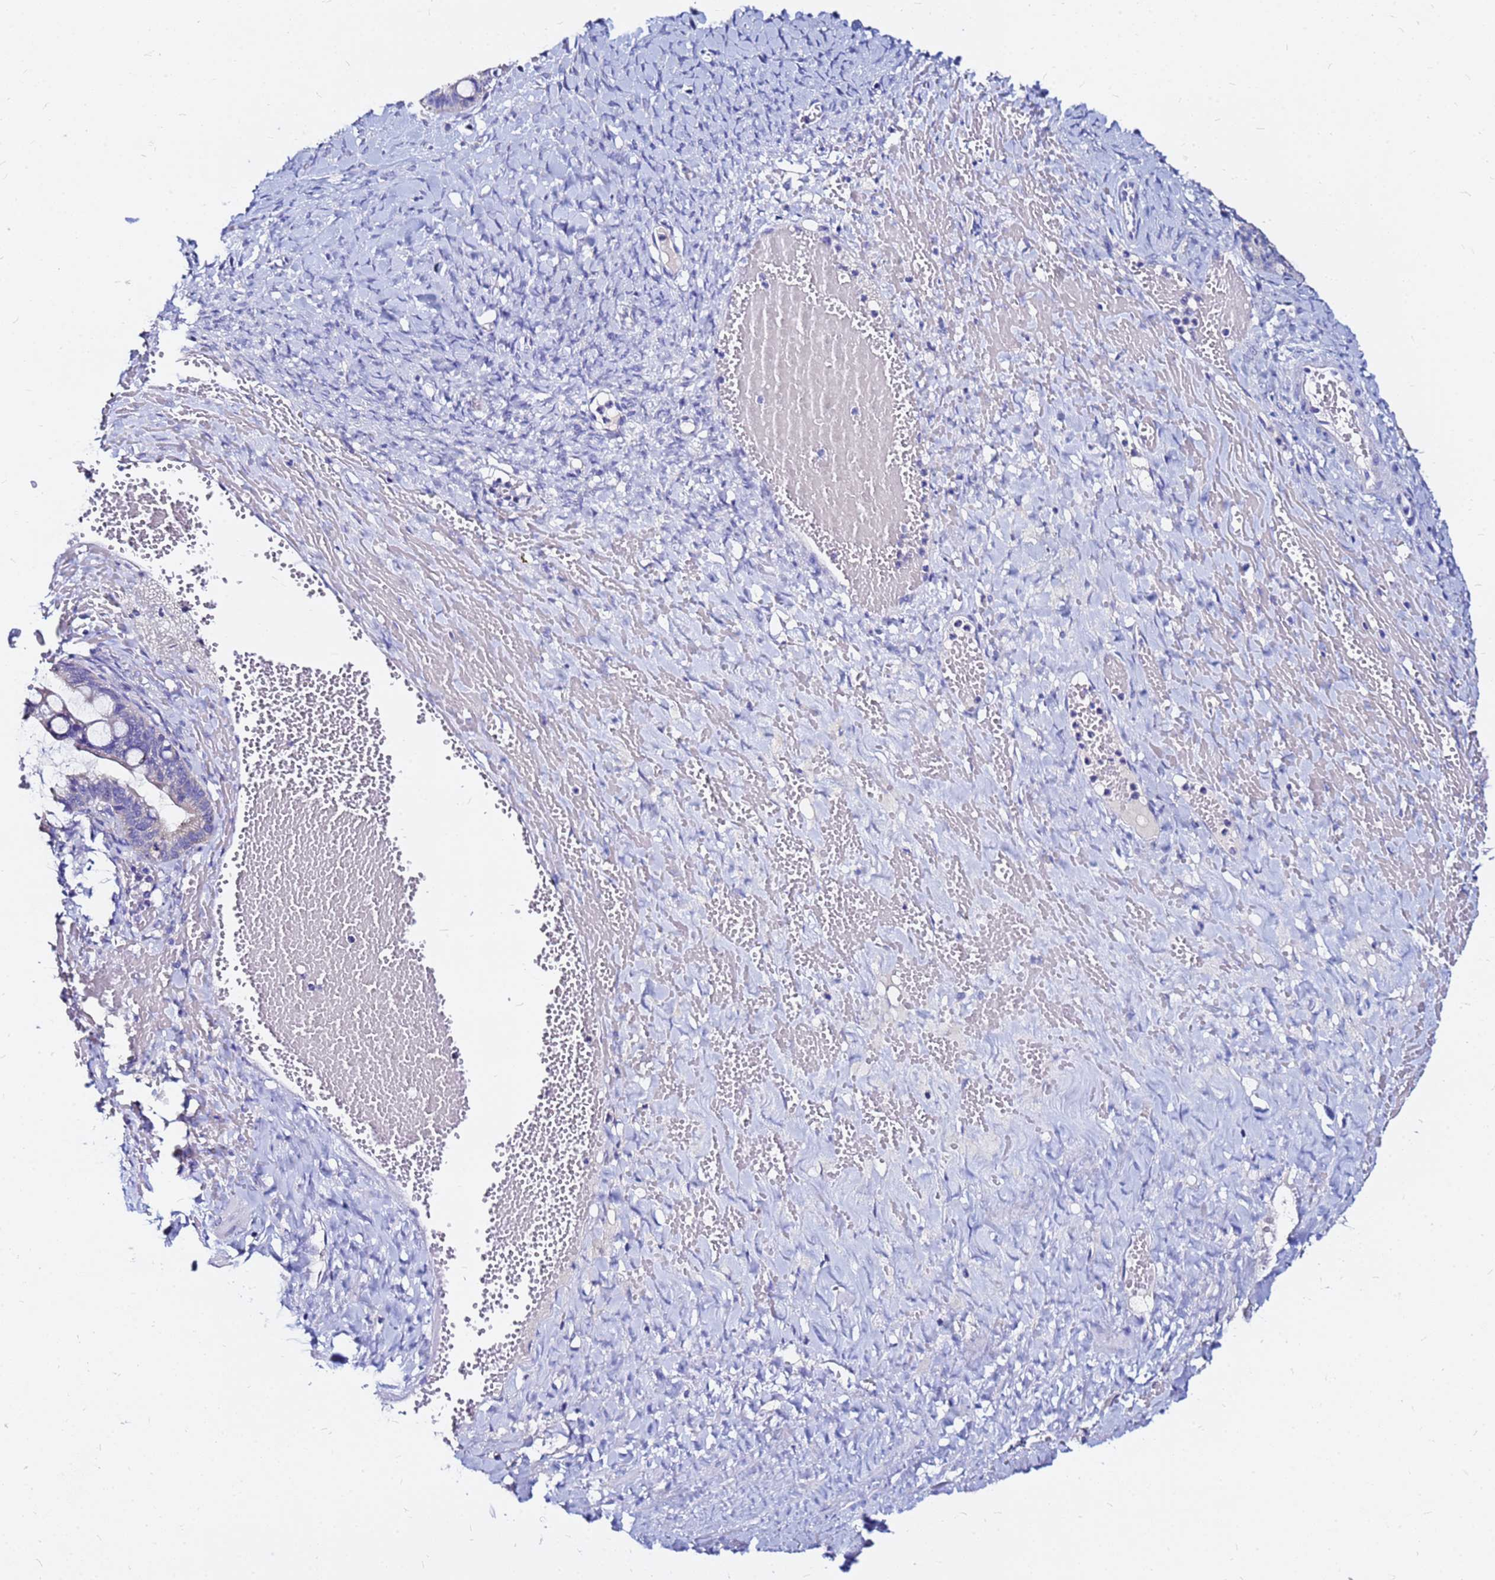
{"staining": {"intensity": "negative", "quantity": "none", "location": "none"}, "tissue": "ovarian cancer", "cell_type": "Tumor cells", "image_type": "cancer", "snomed": [{"axis": "morphology", "description": "Cystadenocarcinoma, mucinous, NOS"}, {"axis": "topography", "description": "Ovary"}], "caption": "Immunohistochemical staining of ovarian cancer shows no significant positivity in tumor cells.", "gene": "FAM183A", "patient": {"sex": "female", "age": 73}}